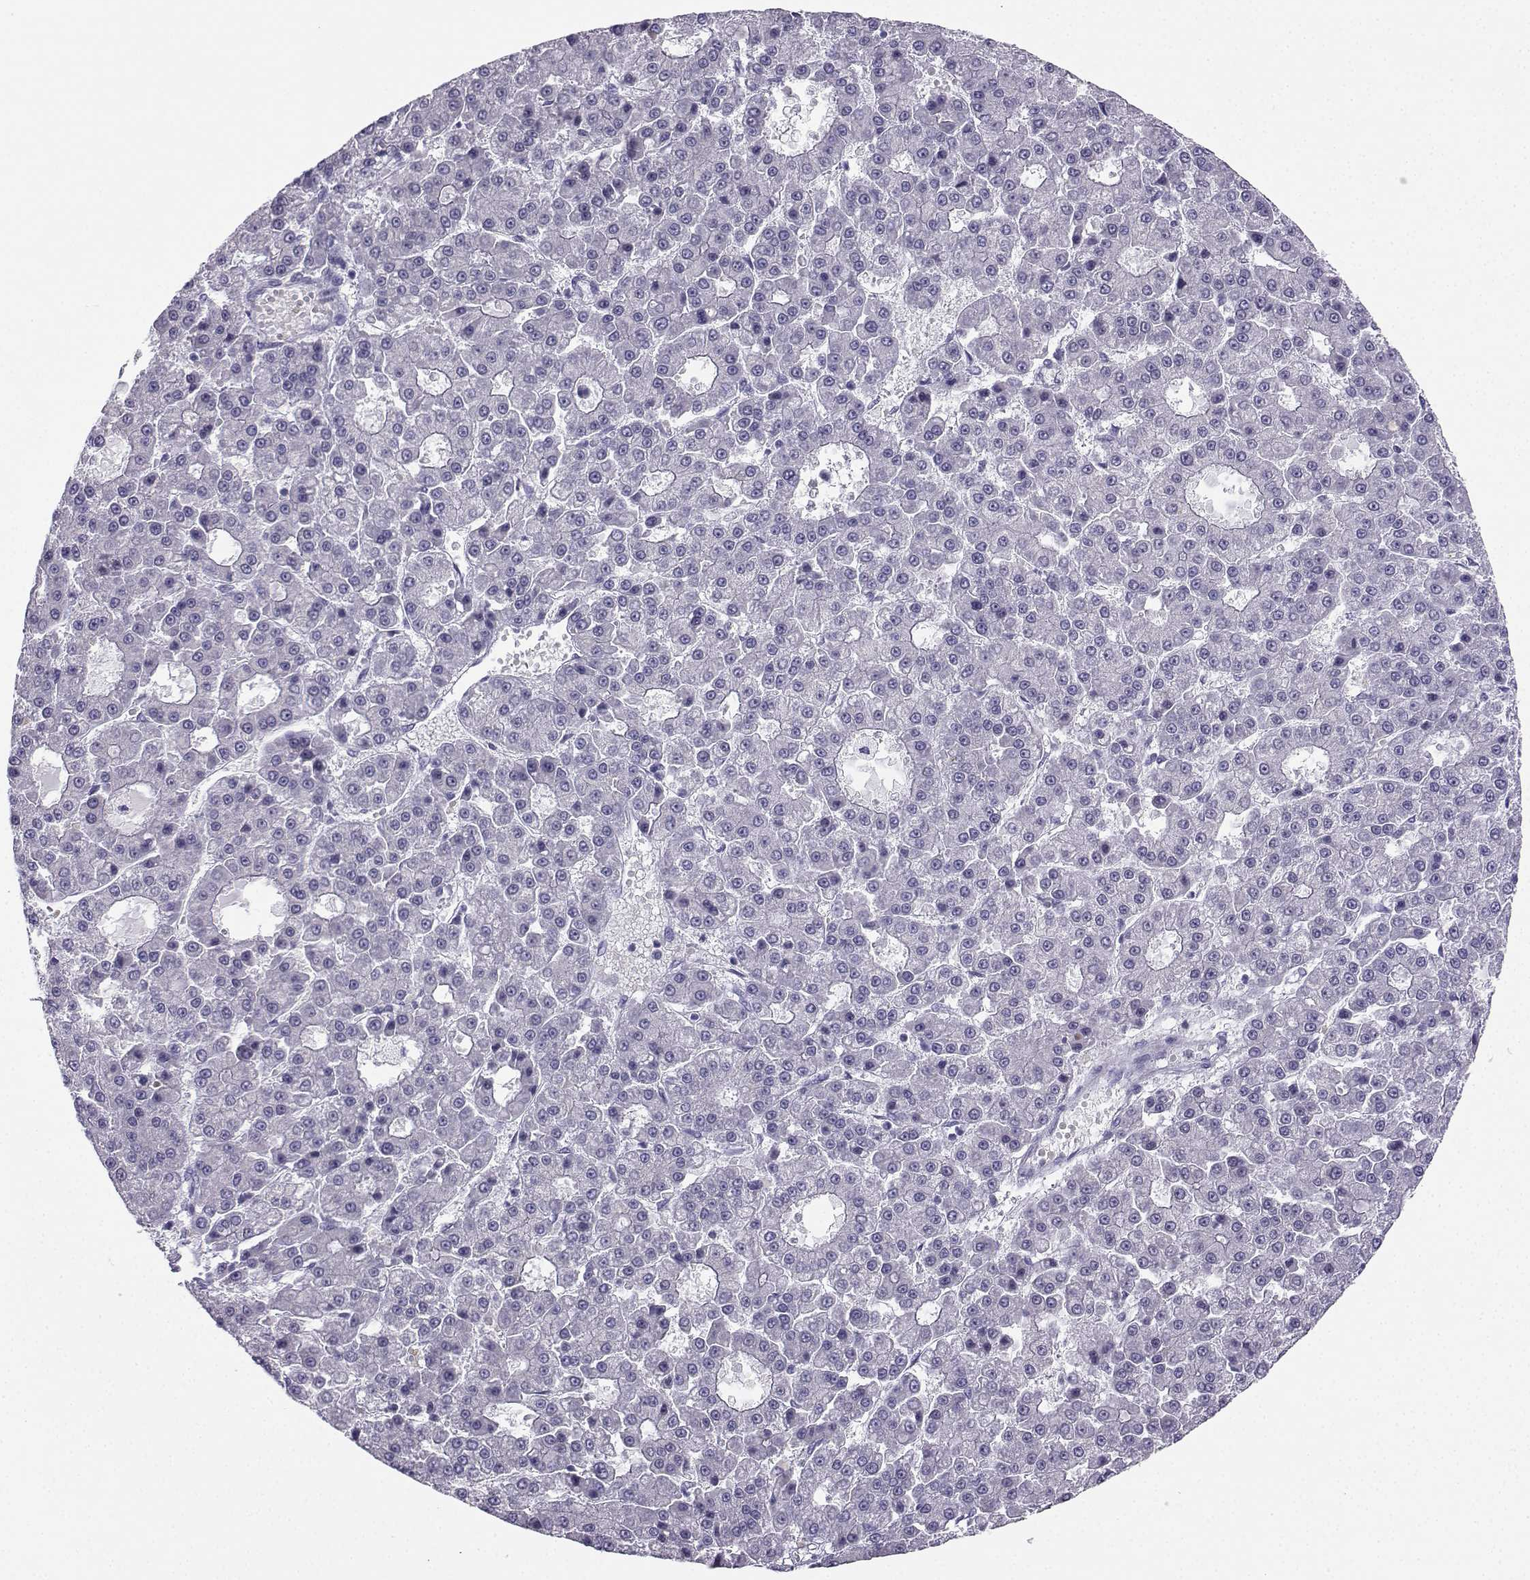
{"staining": {"intensity": "negative", "quantity": "none", "location": "none"}, "tissue": "liver cancer", "cell_type": "Tumor cells", "image_type": "cancer", "snomed": [{"axis": "morphology", "description": "Carcinoma, Hepatocellular, NOS"}, {"axis": "topography", "description": "Liver"}], "caption": "Histopathology image shows no significant protein positivity in tumor cells of liver cancer. Brightfield microscopy of immunohistochemistry (IHC) stained with DAB (brown) and hematoxylin (blue), captured at high magnification.", "gene": "NEFL", "patient": {"sex": "male", "age": 70}}